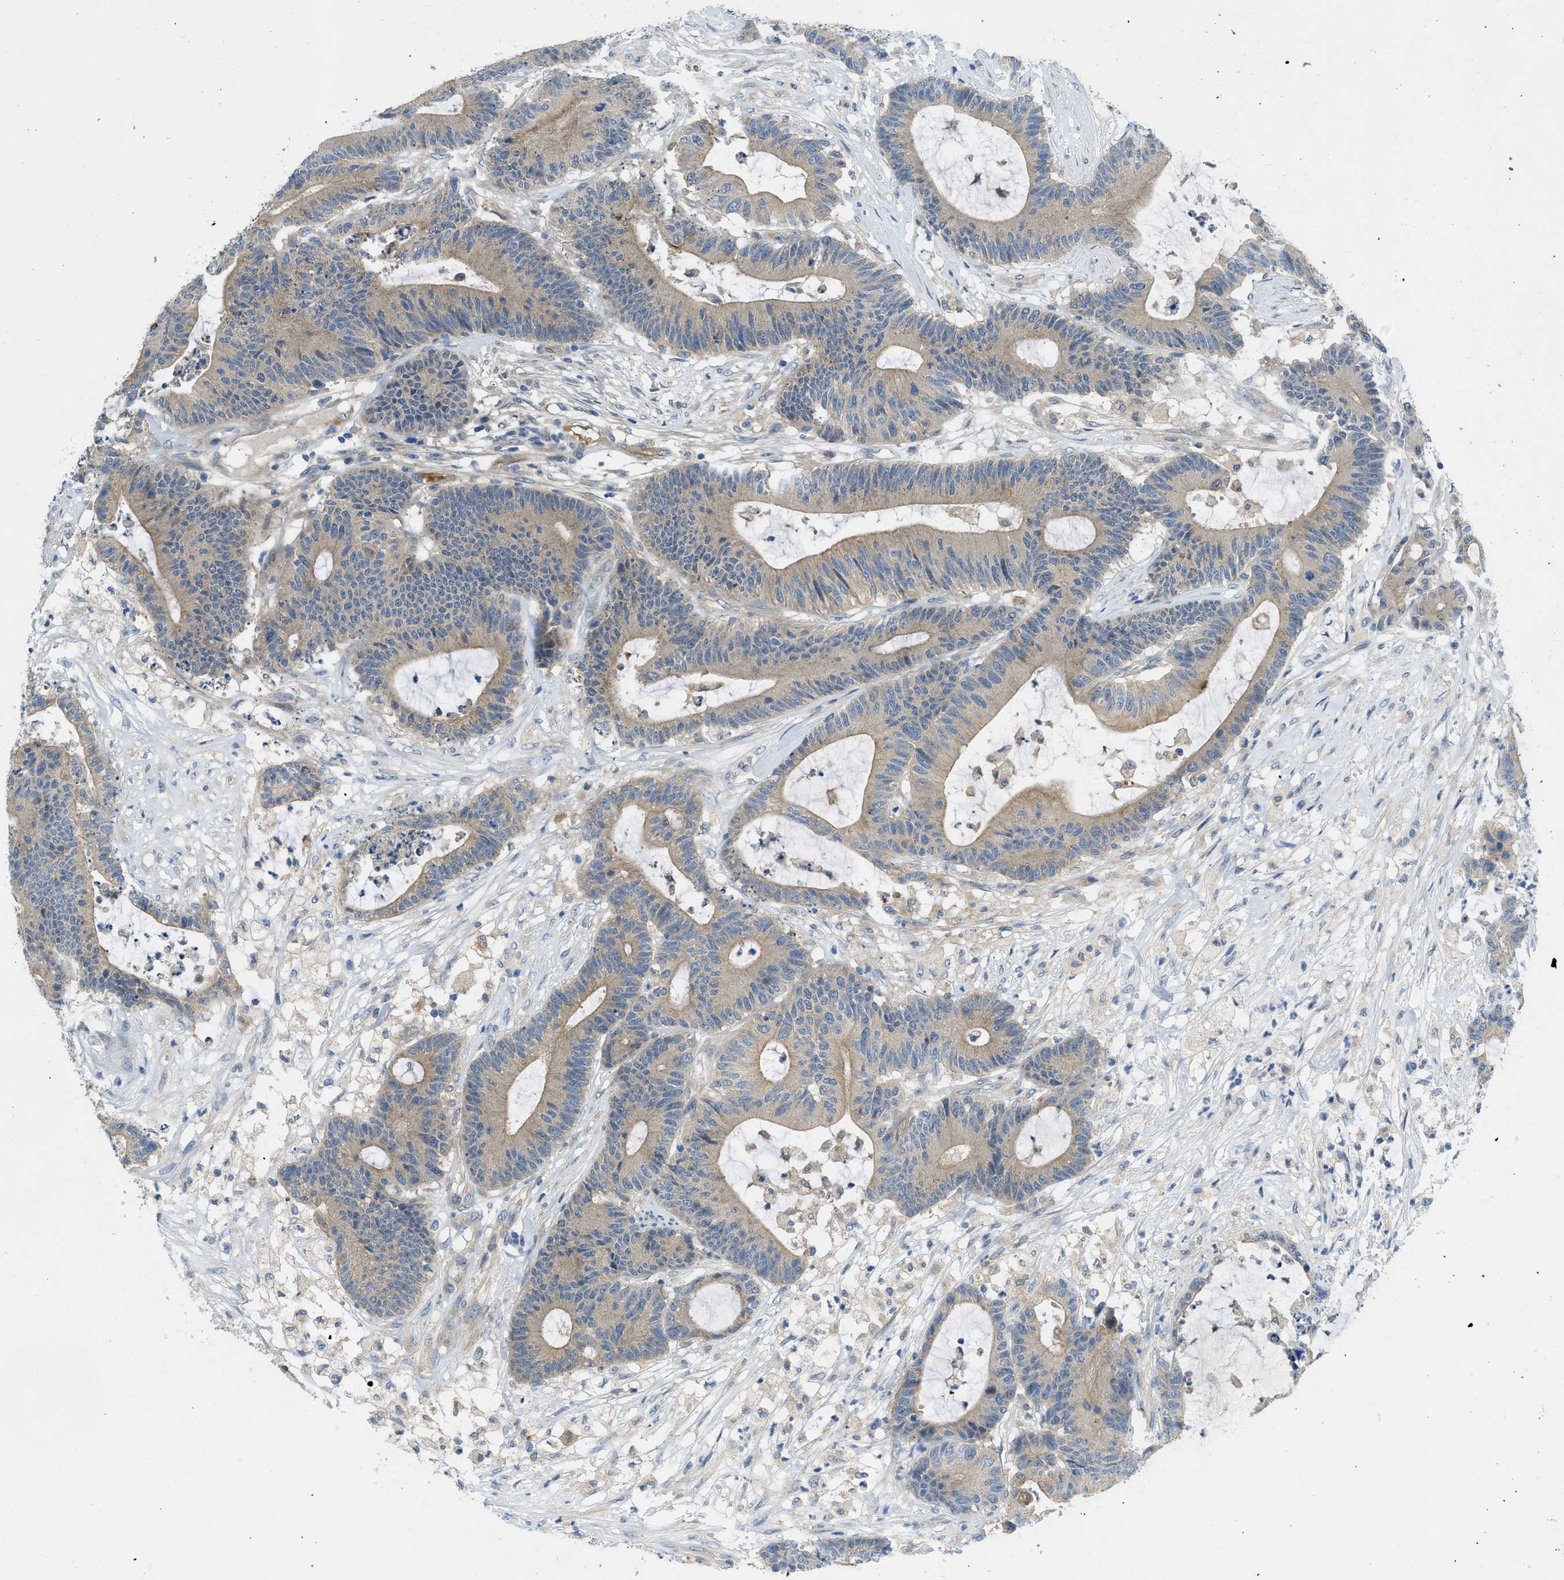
{"staining": {"intensity": "moderate", "quantity": "25%-75%", "location": "cytoplasmic/membranous"}, "tissue": "colorectal cancer", "cell_type": "Tumor cells", "image_type": "cancer", "snomed": [{"axis": "morphology", "description": "Adenocarcinoma, NOS"}, {"axis": "topography", "description": "Colon"}], "caption": "A brown stain labels moderate cytoplasmic/membranous expression of a protein in colorectal adenocarcinoma tumor cells.", "gene": "RIPK2", "patient": {"sex": "female", "age": 84}}